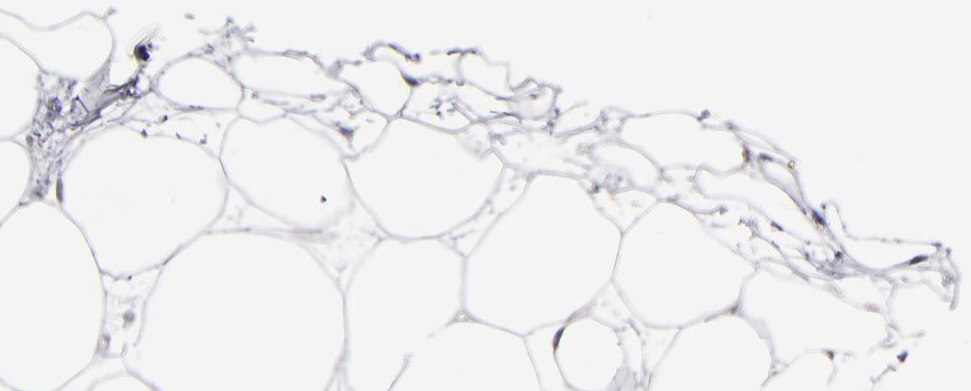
{"staining": {"intensity": "negative", "quantity": "none", "location": "none"}, "tissue": "adipose tissue", "cell_type": "Adipocytes", "image_type": "normal", "snomed": [{"axis": "morphology", "description": "Normal tissue, NOS"}, {"axis": "topography", "description": "Breast"}], "caption": "Immunohistochemistry (IHC) photomicrograph of unremarkable adipose tissue: adipose tissue stained with DAB shows no significant protein expression in adipocytes. Nuclei are stained in blue.", "gene": "EXD2", "patient": {"sex": "female", "age": 22}}